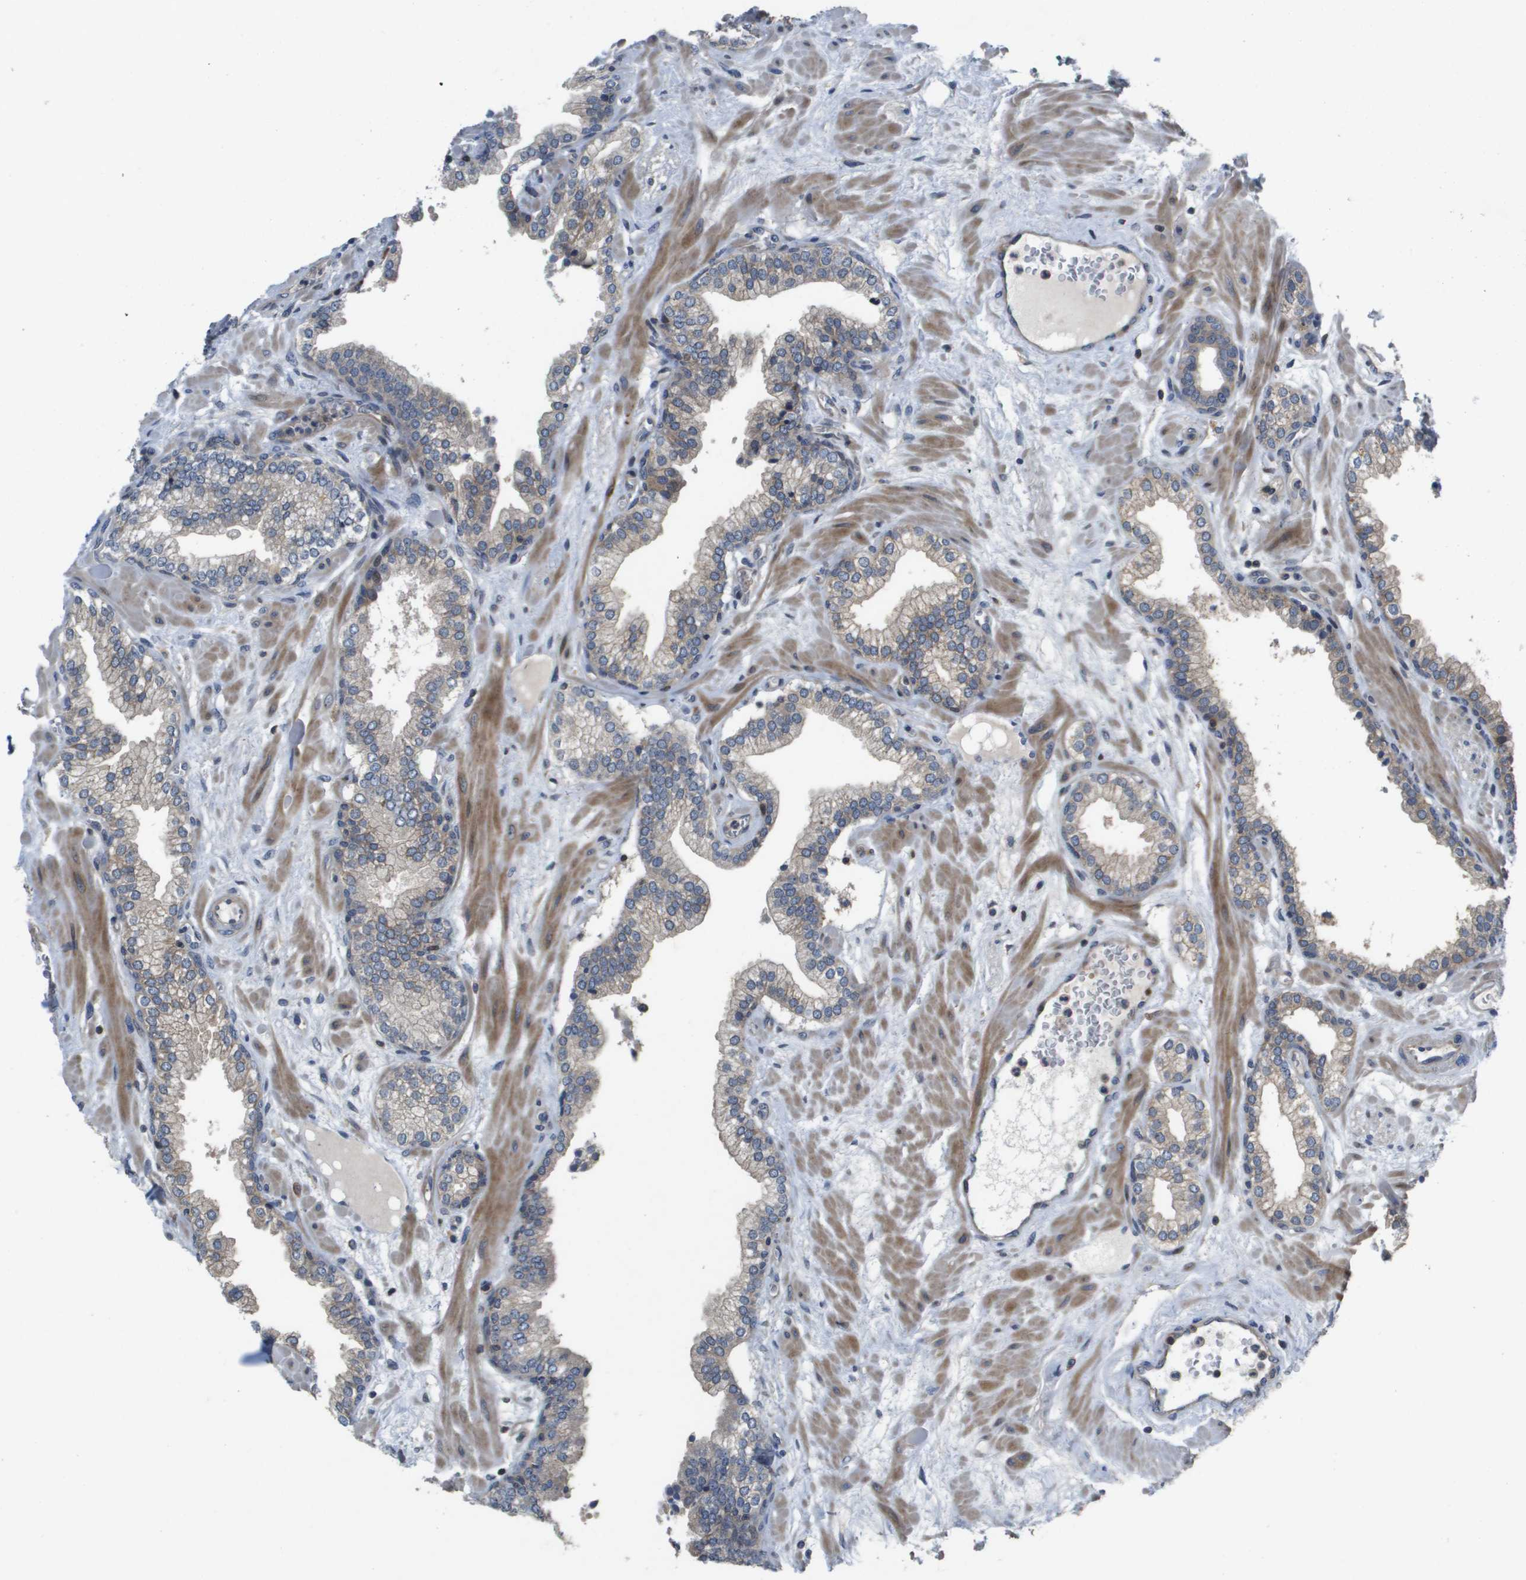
{"staining": {"intensity": "weak", "quantity": ">75%", "location": "cytoplasmic/membranous"}, "tissue": "prostate", "cell_type": "Glandular cells", "image_type": "normal", "snomed": [{"axis": "morphology", "description": "Normal tissue, NOS"}, {"axis": "morphology", "description": "Urothelial carcinoma, Low grade"}, {"axis": "topography", "description": "Urinary bladder"}, {"axis": "topography", "description": "Prostate"}], "caption": "Prostate stained with DAB (3,3'-diaminobenzidine) immunohistochemistry displays low levels of weak cytoplasmic/membranous staining in approximately >75% of glandular cells.", "gene": "SCN4B", "patient": {"sex": "male", "age": 60}}